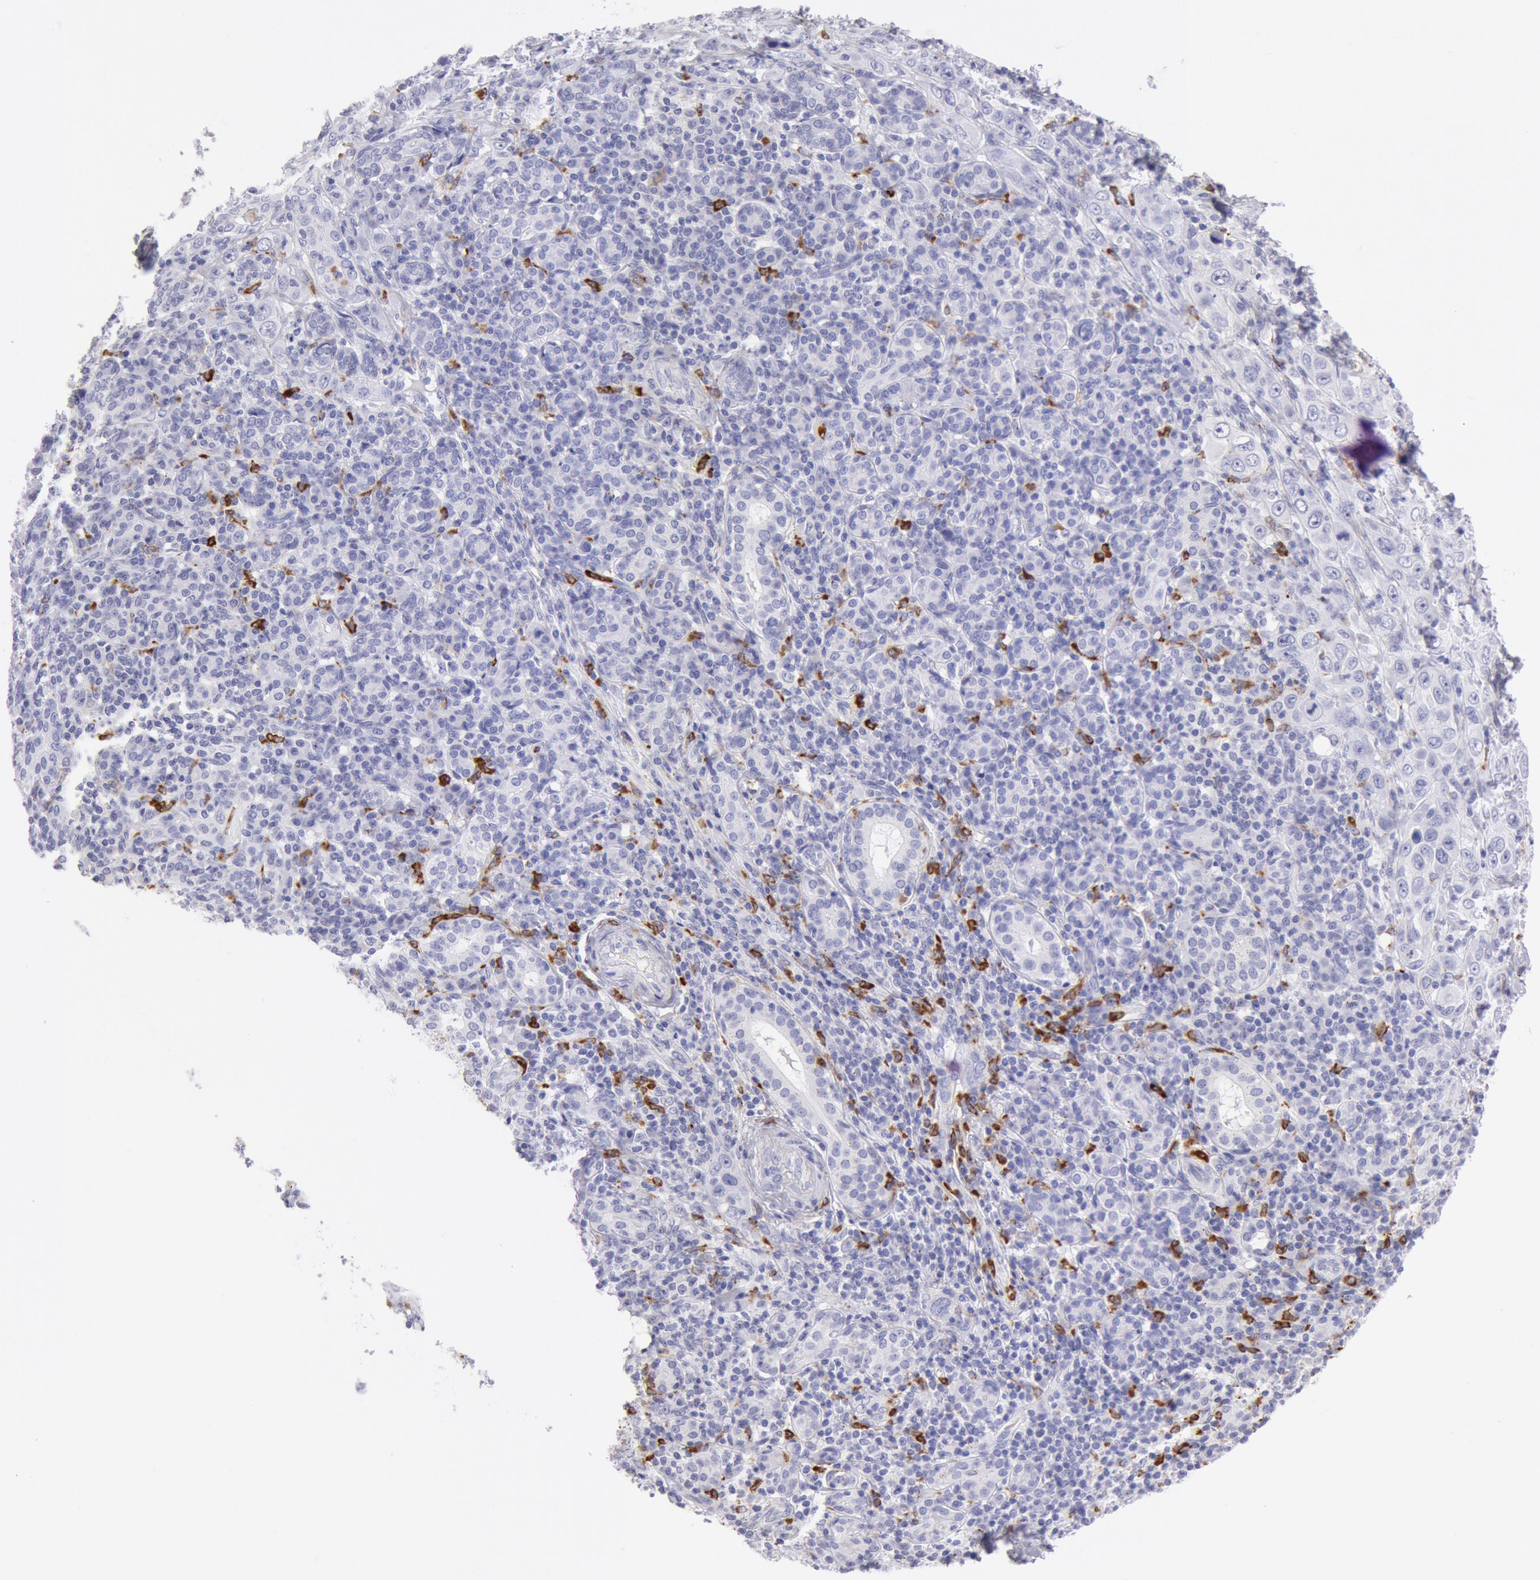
{"staining": {"intensity": "negative", "quantity": "none", "location": "none"}, "tissue": "skin cancer", "cell_type": "Tumor cells", "image_type": "cancer", "snomed": [{"axis": "morphology", "description": "Squamous cell carcinoma, NOS"}, {"axis": "topography", "description": "Skin"}], "caption": "This is an immunohistochemistry photomicrograph of skin cancer. There is no positivity in tumor cells.", "gene": "FCN1", "patient": {"sex": "male", "age": 84}}